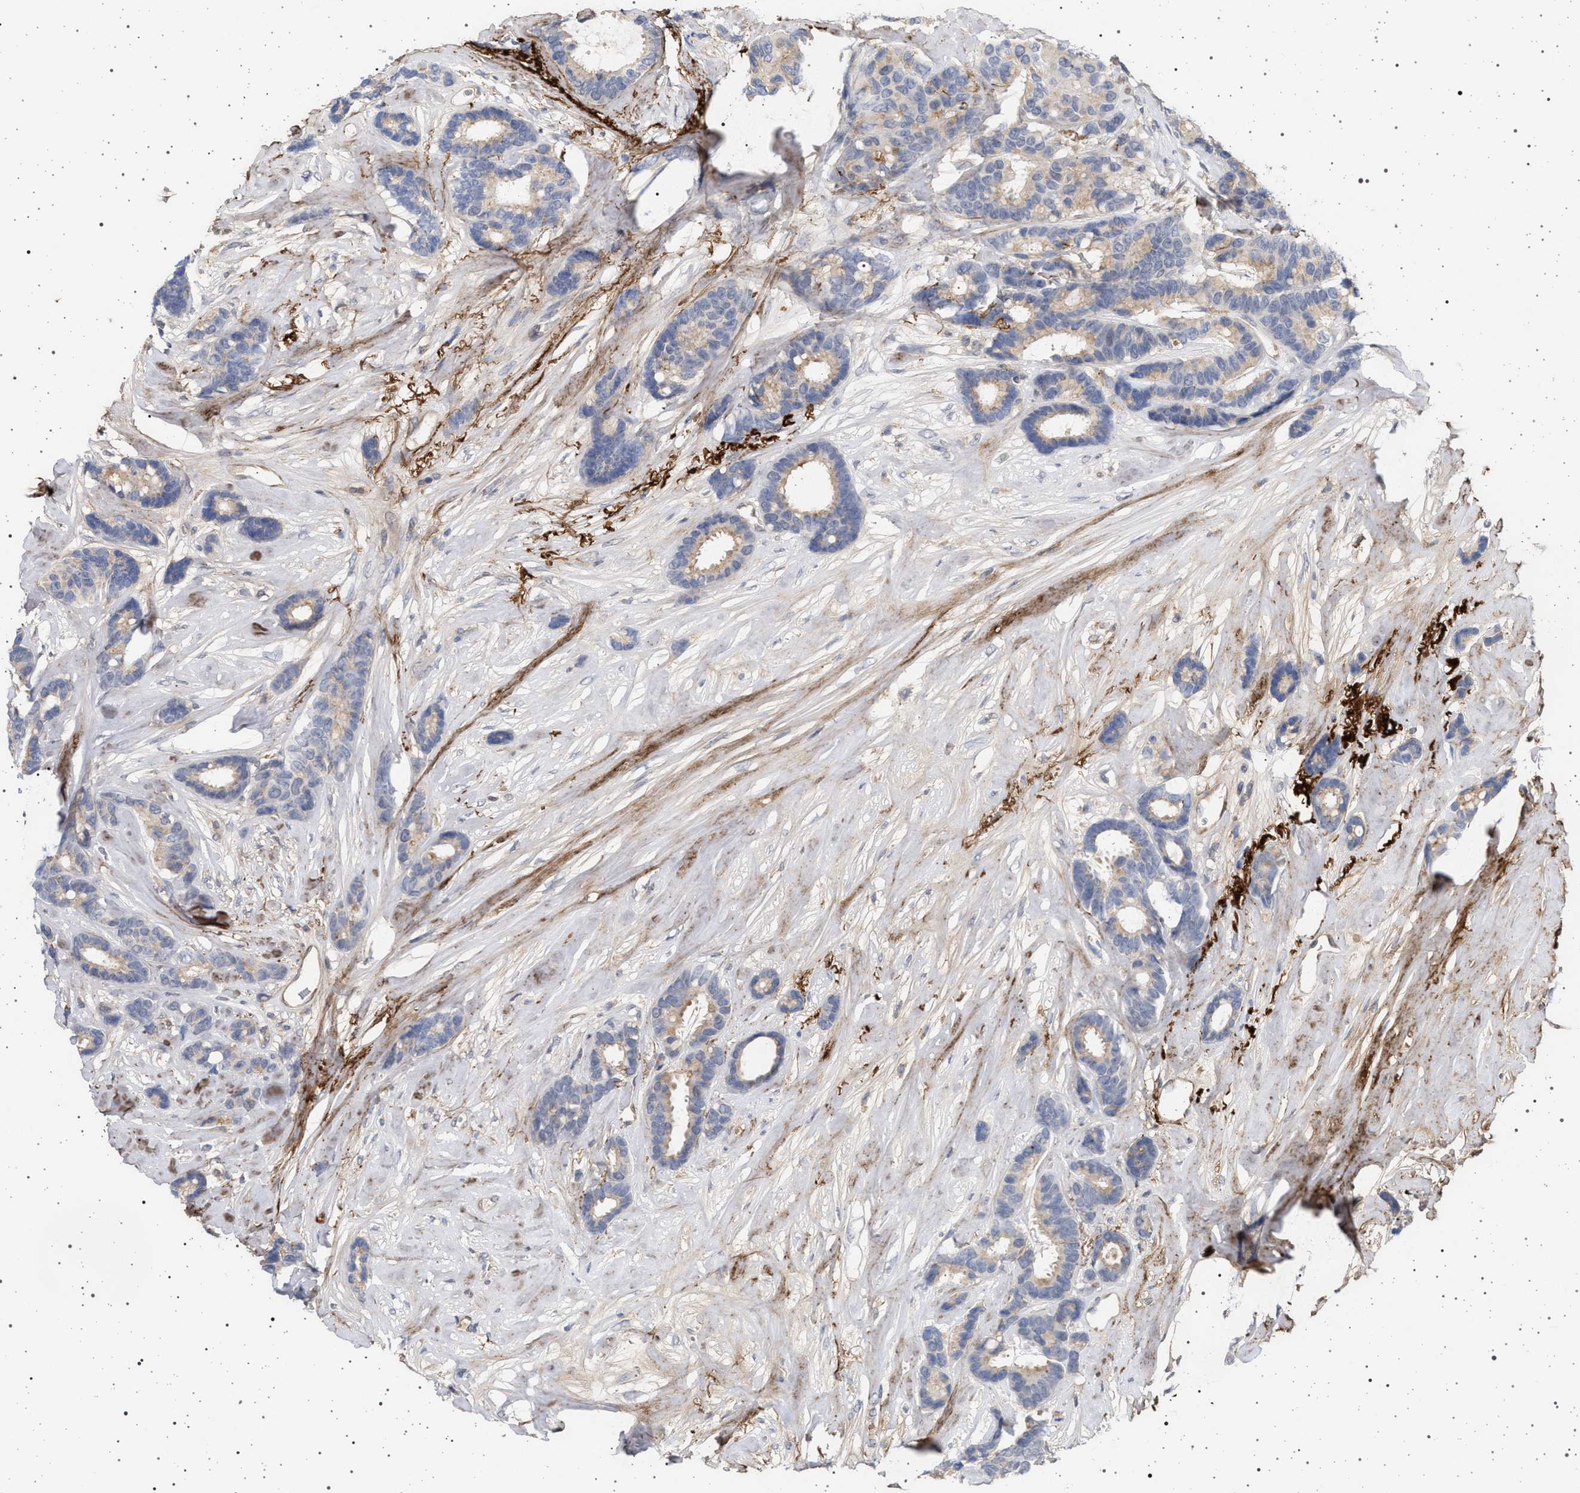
{"staining": {"intensity": "weak", "quantity": "<25%", "location": "cytoplasmic/membranous"}, "tissue": "breast cancer", "cell_type": "Tumor cells", "image_type": "cancer", "snomed": [{"axis": "morphology", "description": "Duct carcinoma"}, {"axis": "topography", "description": "Breast"}], "caption": "Immunohistochemistry (IHC) image of neoplastic tissue: breast cancer (intraductal carcinoma) stained with DAB exhibits no significant protein positivity in tumor cells.", "gene": "RBM48", "patient": {"sex": "female", "age": 87}}